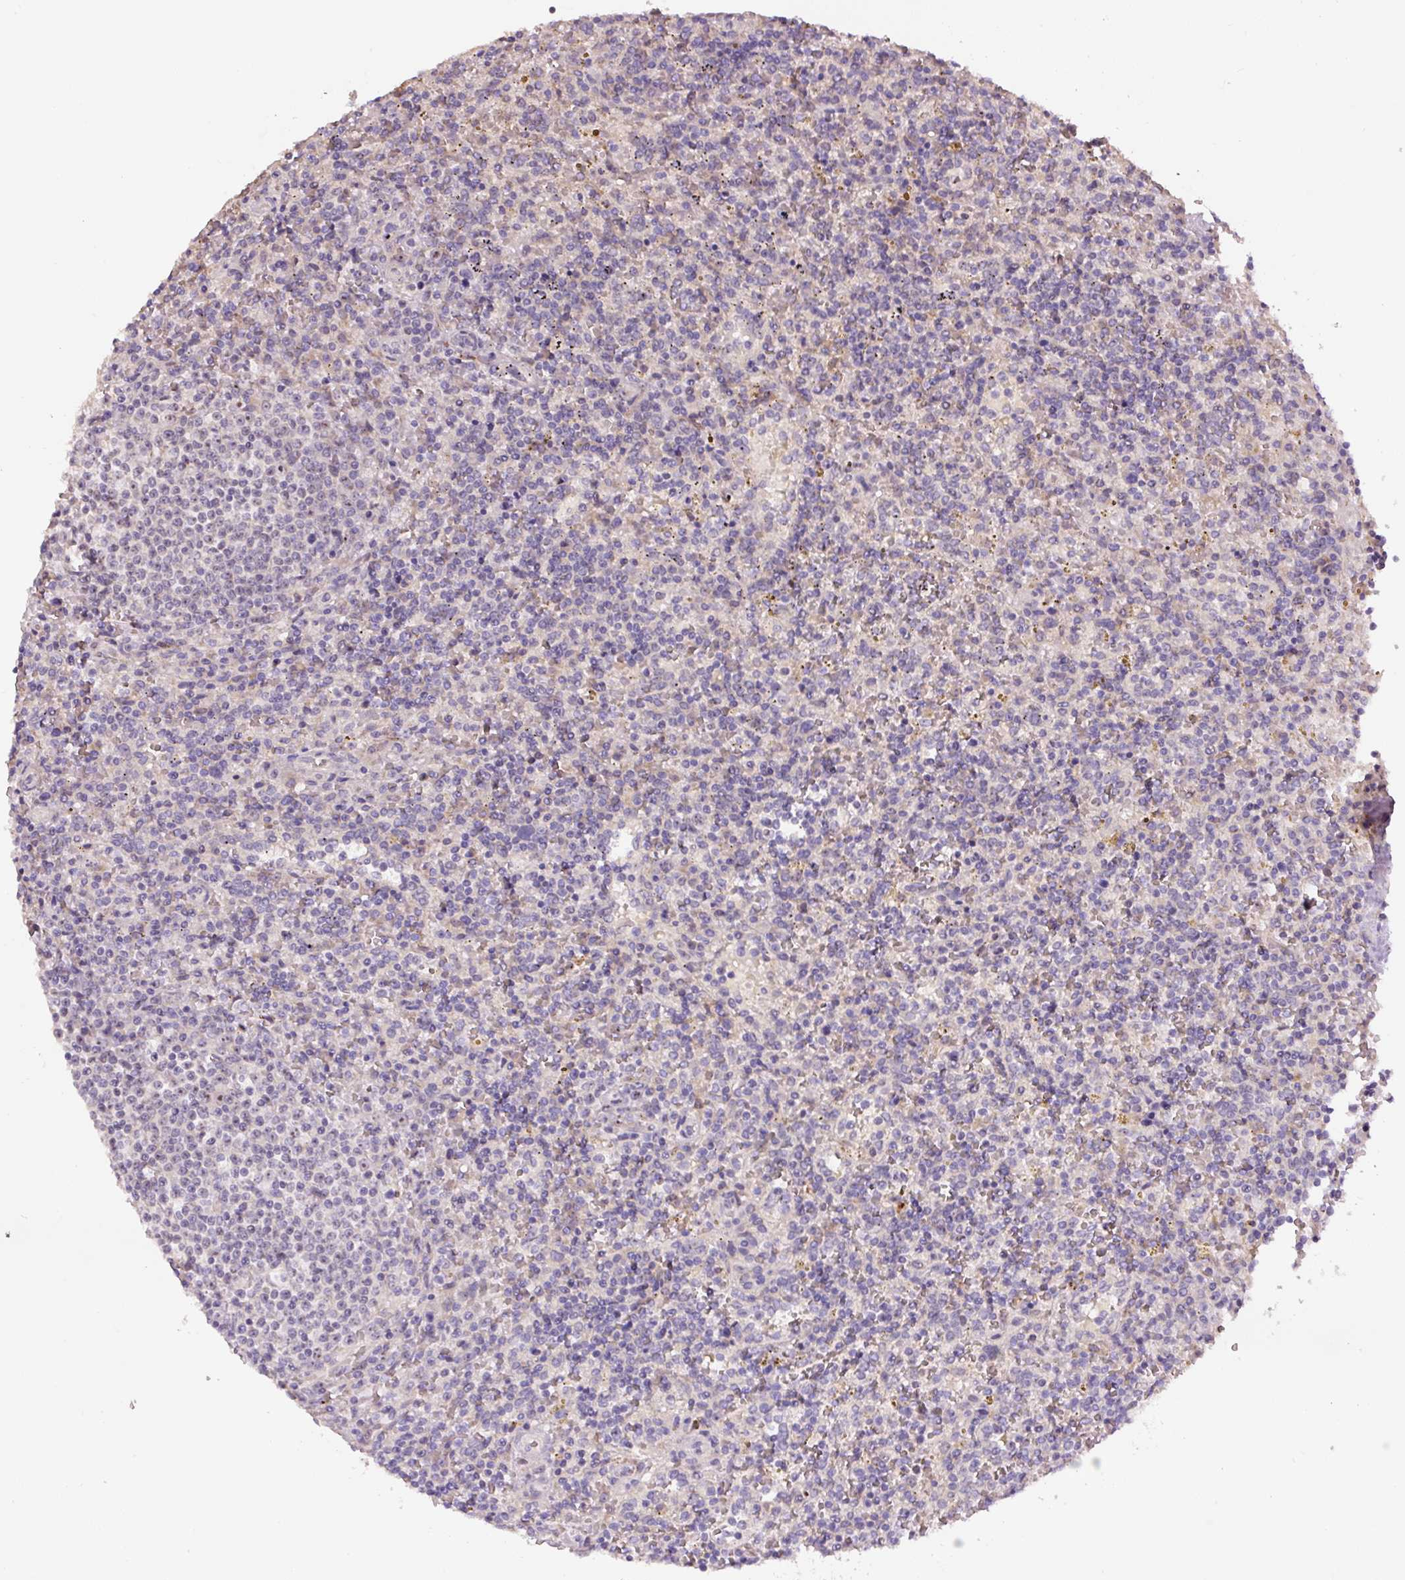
{"staining": {"intensity": "negative", "quantity": "none", "location": "none"}, "tissue": "lymphoma", "cell_type": "Tumor cells", "image_type": "cancer", "snomed": [{"axis": "morphology", "description": "Malignant lymphoma, non-Hodgkin's type, Low grade"}, {"axis": "topography", "description": "Spleen"}], "caption": "Low-grade malignant lymphoma, non-Hodgkin's type stained for a protein using immunohistochemistry reveals no positivity tumor cells.", "gene": "TMEM151B", "patient": {"sex": "male", "age": 67}}